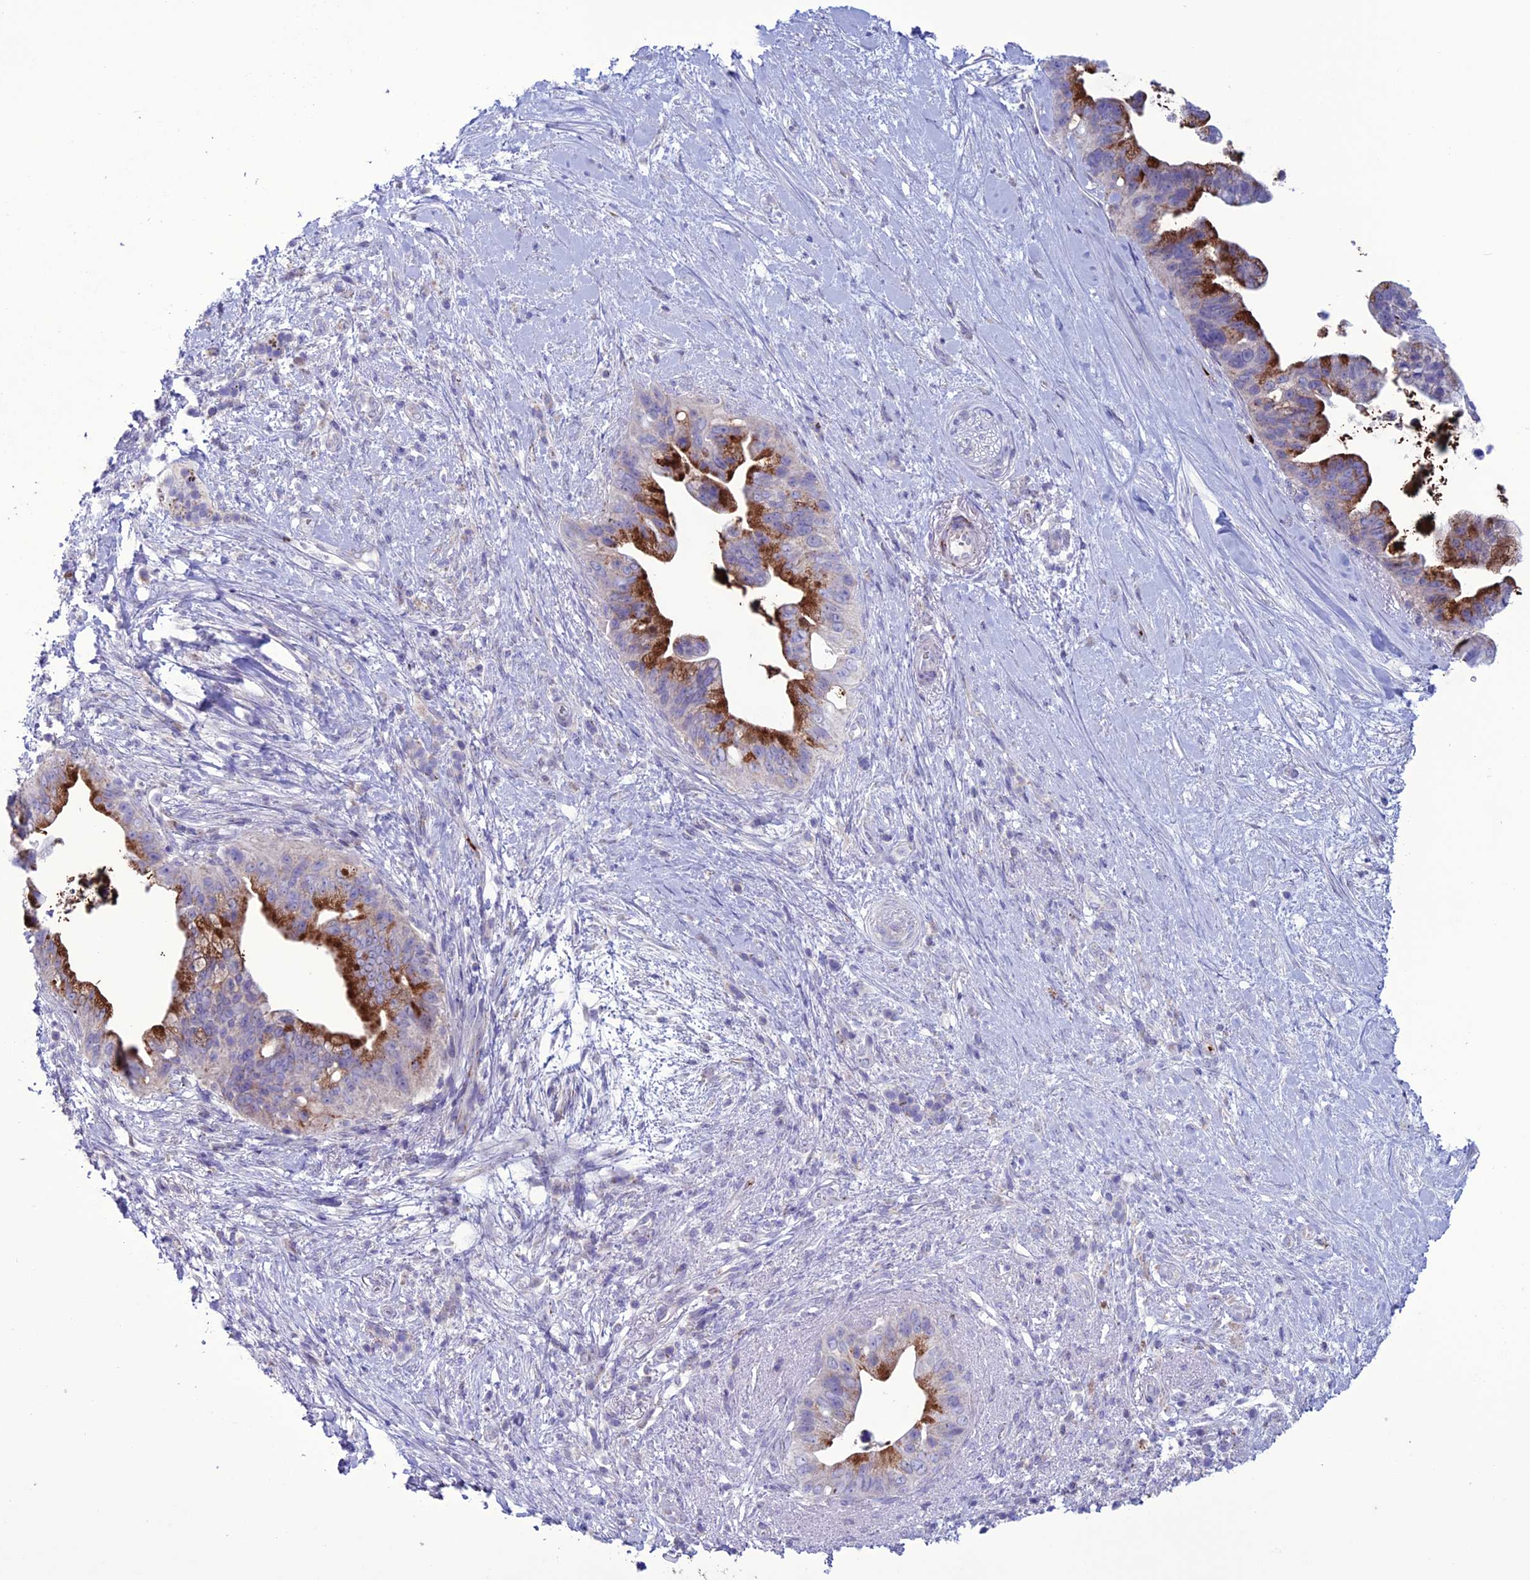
{"staining": {"intensity": "strong", "quantity": "25%-75%", "location": "cytoplasmic/membranous"}, "tissue": "pancreatic cancer", "cell_type": "Tumor cells", "image_type": "cancer", "snomed": [{"axis": "morphology", "description": "Adenocarcinoma, NOS"}, {"axis": "topography", "description": "Pancreas"}], "caption": "DAB immunohistochemical staining of human pancreatic cancer demonstrates strong cytoplasmic/membranous protein positivity in approximately 25%-75% of tumor cells. The protein is stained brown, and the nuclei are stained in blue (DAB IHC with brightfield microscopy, high magnification).", "gene": "C21orf140", "patient": {"sex": "female", "age": 83}}